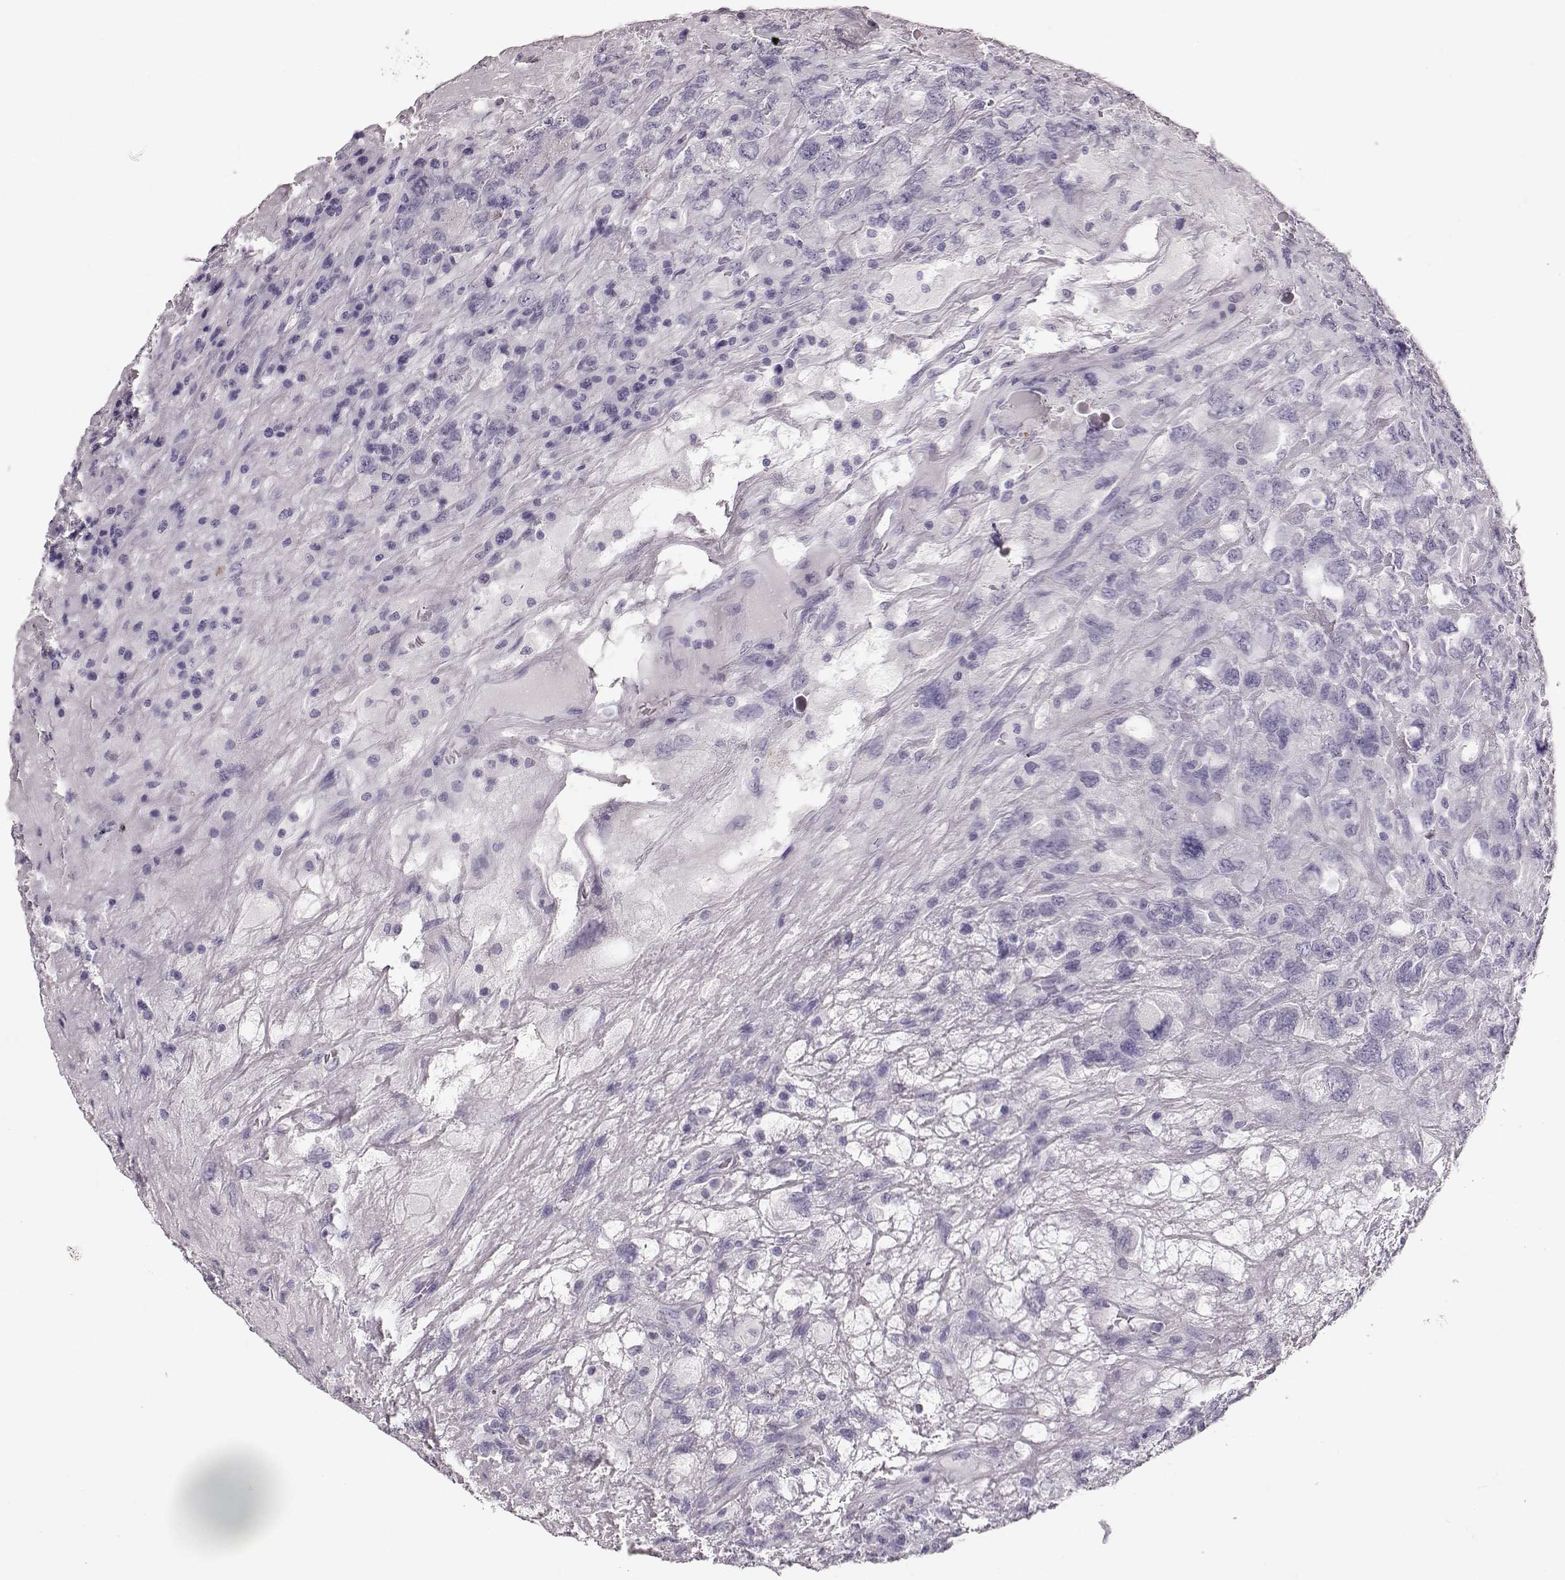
{"staining": {"intensity": "negative", "quantity": "none", "location": "none"}, "tissue": "testis cancer", "cell_type": "Tumor cells", "image_type": "cancer", "snomed": [{"axis": "morphology", "description": "Seminoma, NOS"}, {"axis": "topography", "description": "Testis"}], "caption": "Micrograph shows no protein staining in tumor cells of testis cancer tissue.", "gene": "NPTXR", "patient": {"sex": "male", "age": 52}}